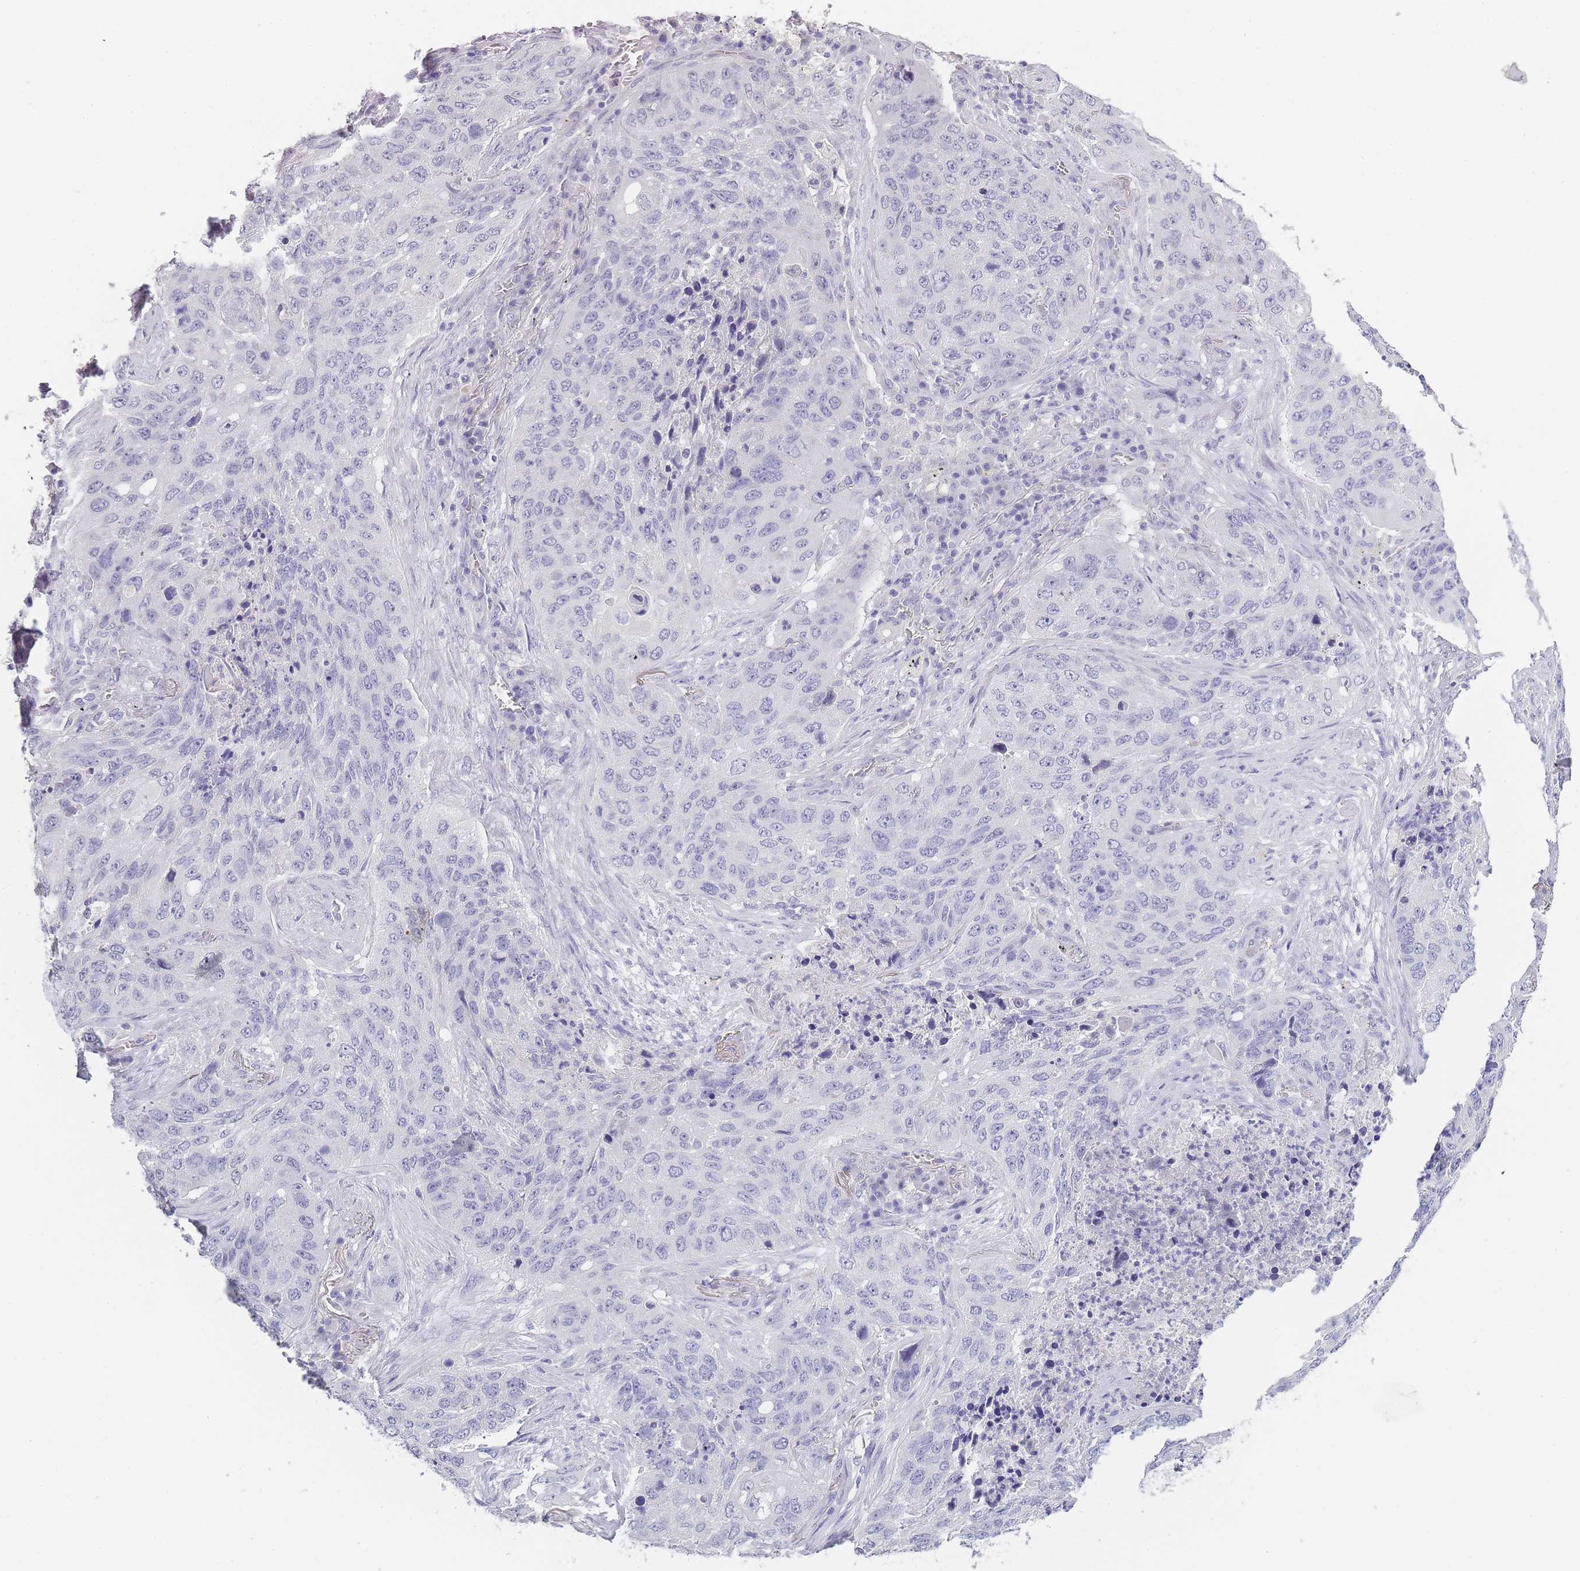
{"staining": {"intensity": "negative", "quantity": "none", "location": "none"}, "tissue": "lung cancer", "cell_type": "Tumor cells", "image_type": "cancer", "snomed": [{"axis": "morphology", "description": "Squamous cell carcinoma, NOS"}, {"axis": "topography", "description": "Lung"}], "caption": "Immunohistochemistry (IHC) photomicrograph of neoplastic tissue: lung cancer stained with DAB reveals no significant protein staining in tumor cells.", "gene": "INS", "patient": {"sex": "female", "age": 63}}